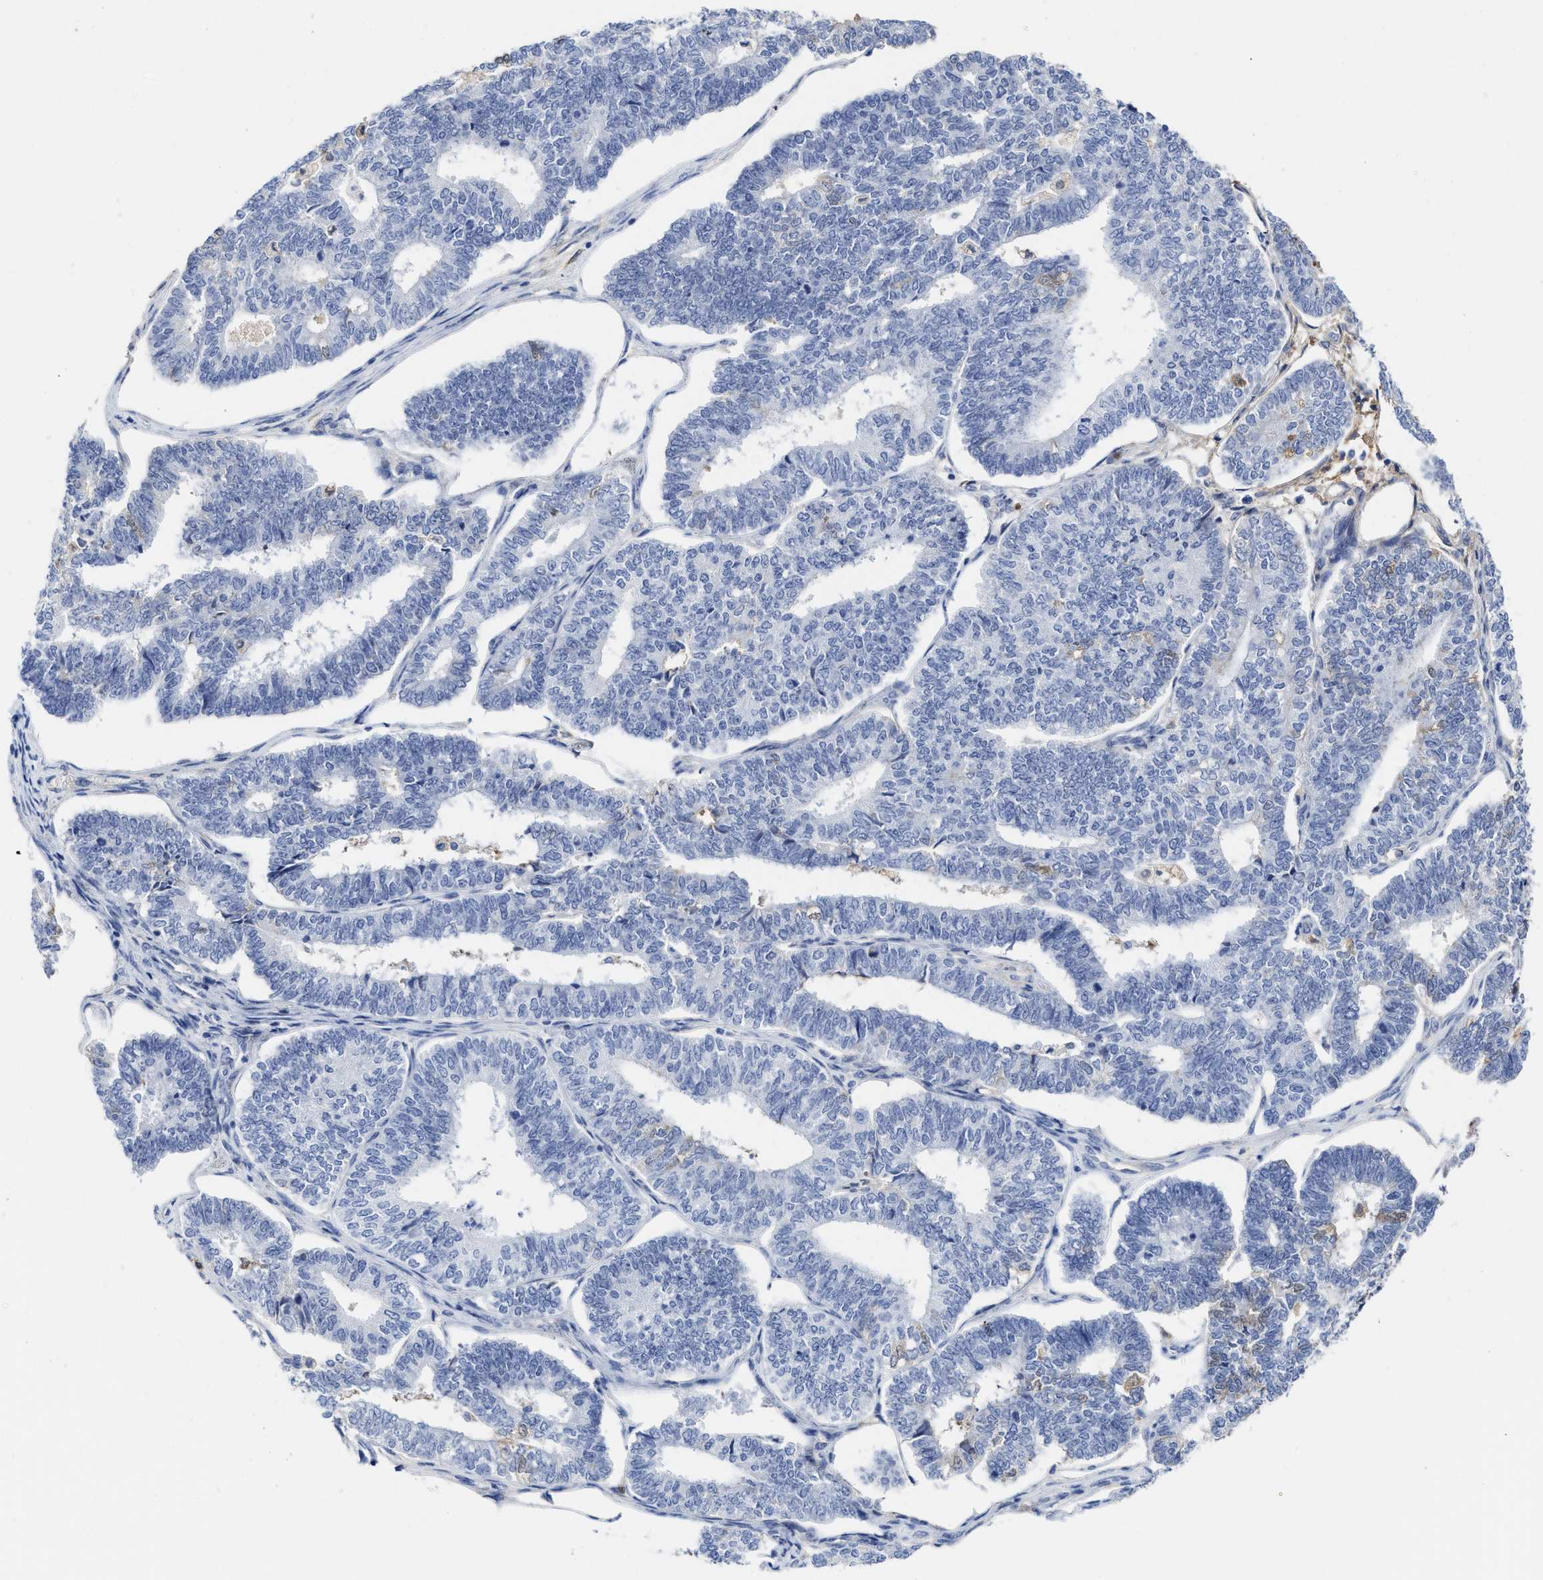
{"staining": {"intensity": "negative", "quantity": "none", "location": "none"}, "tissue": "endometrial cancer", "cell_type": "Tumor cells", "image_type": "cancer", "snomed": [{"axis": "morphology", "description": "Adenocarcinoma, NOS"}, {"axis": "topography", "description": "Endometrium"}], "caption": "High magnification brightfield microscopy of endometrial cancer stained with DAB (brown) and counterstained with hematoxylin (blue): tumor cells show no significant staining.", "gene": "C2", "patient": {"sex": "female", "age": 70}}